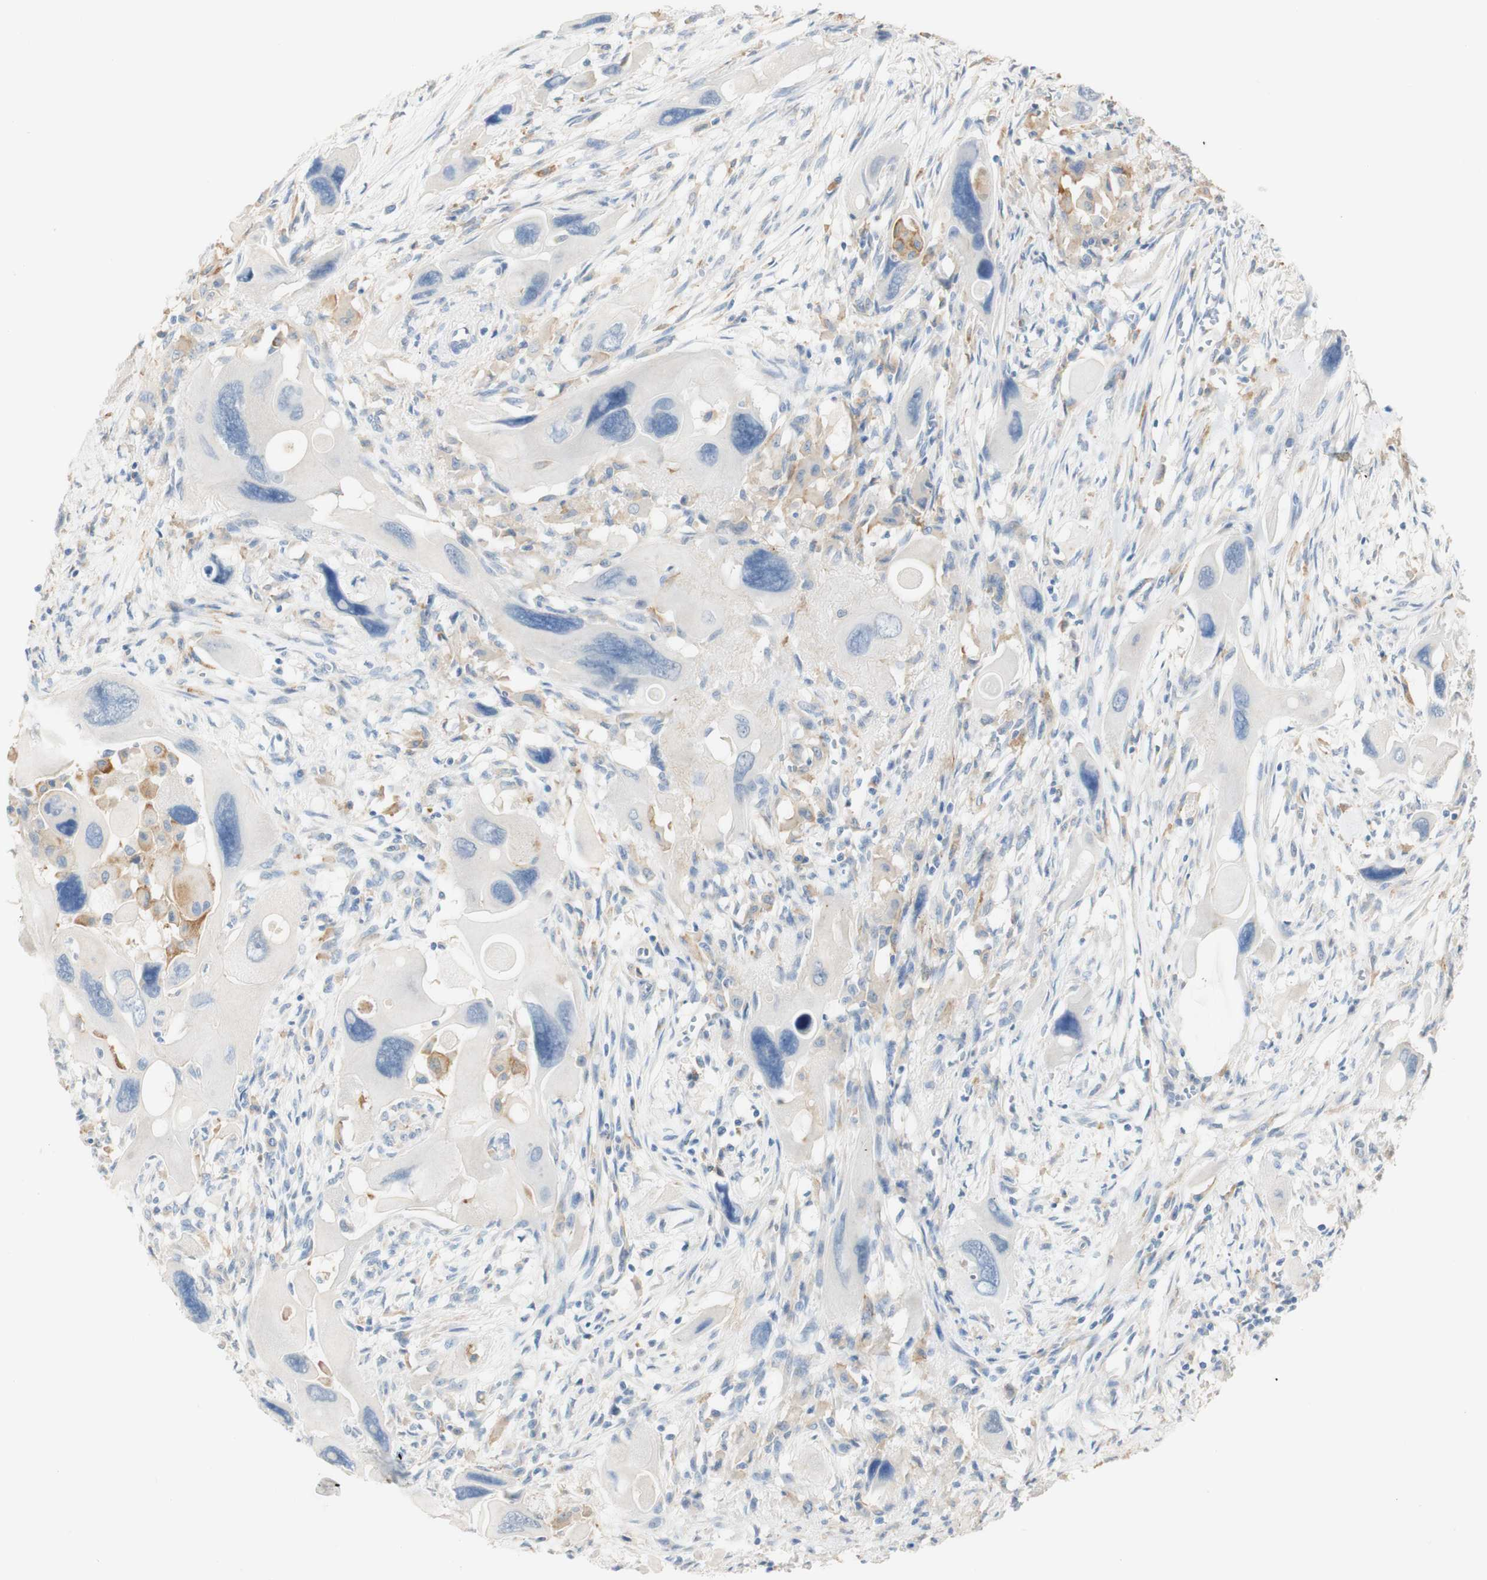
{"staining": {"intensity": "negative", "quantity": "none", "location": "none"}, "tissue": "pancreatic cancer", "cell_type": "Tumor cells", "image_type": "cancer", "snomed": [{"axis": "morphology", "description": "Adenocarcinoma, NOS"}, {"axis": "topography", "description": "Pancreas"}], "caption": "Tumor cells show no significant expression in pancreatic cancer.", "gene": "FCGRT", "patient": {"sex": "male", "age": 73}}